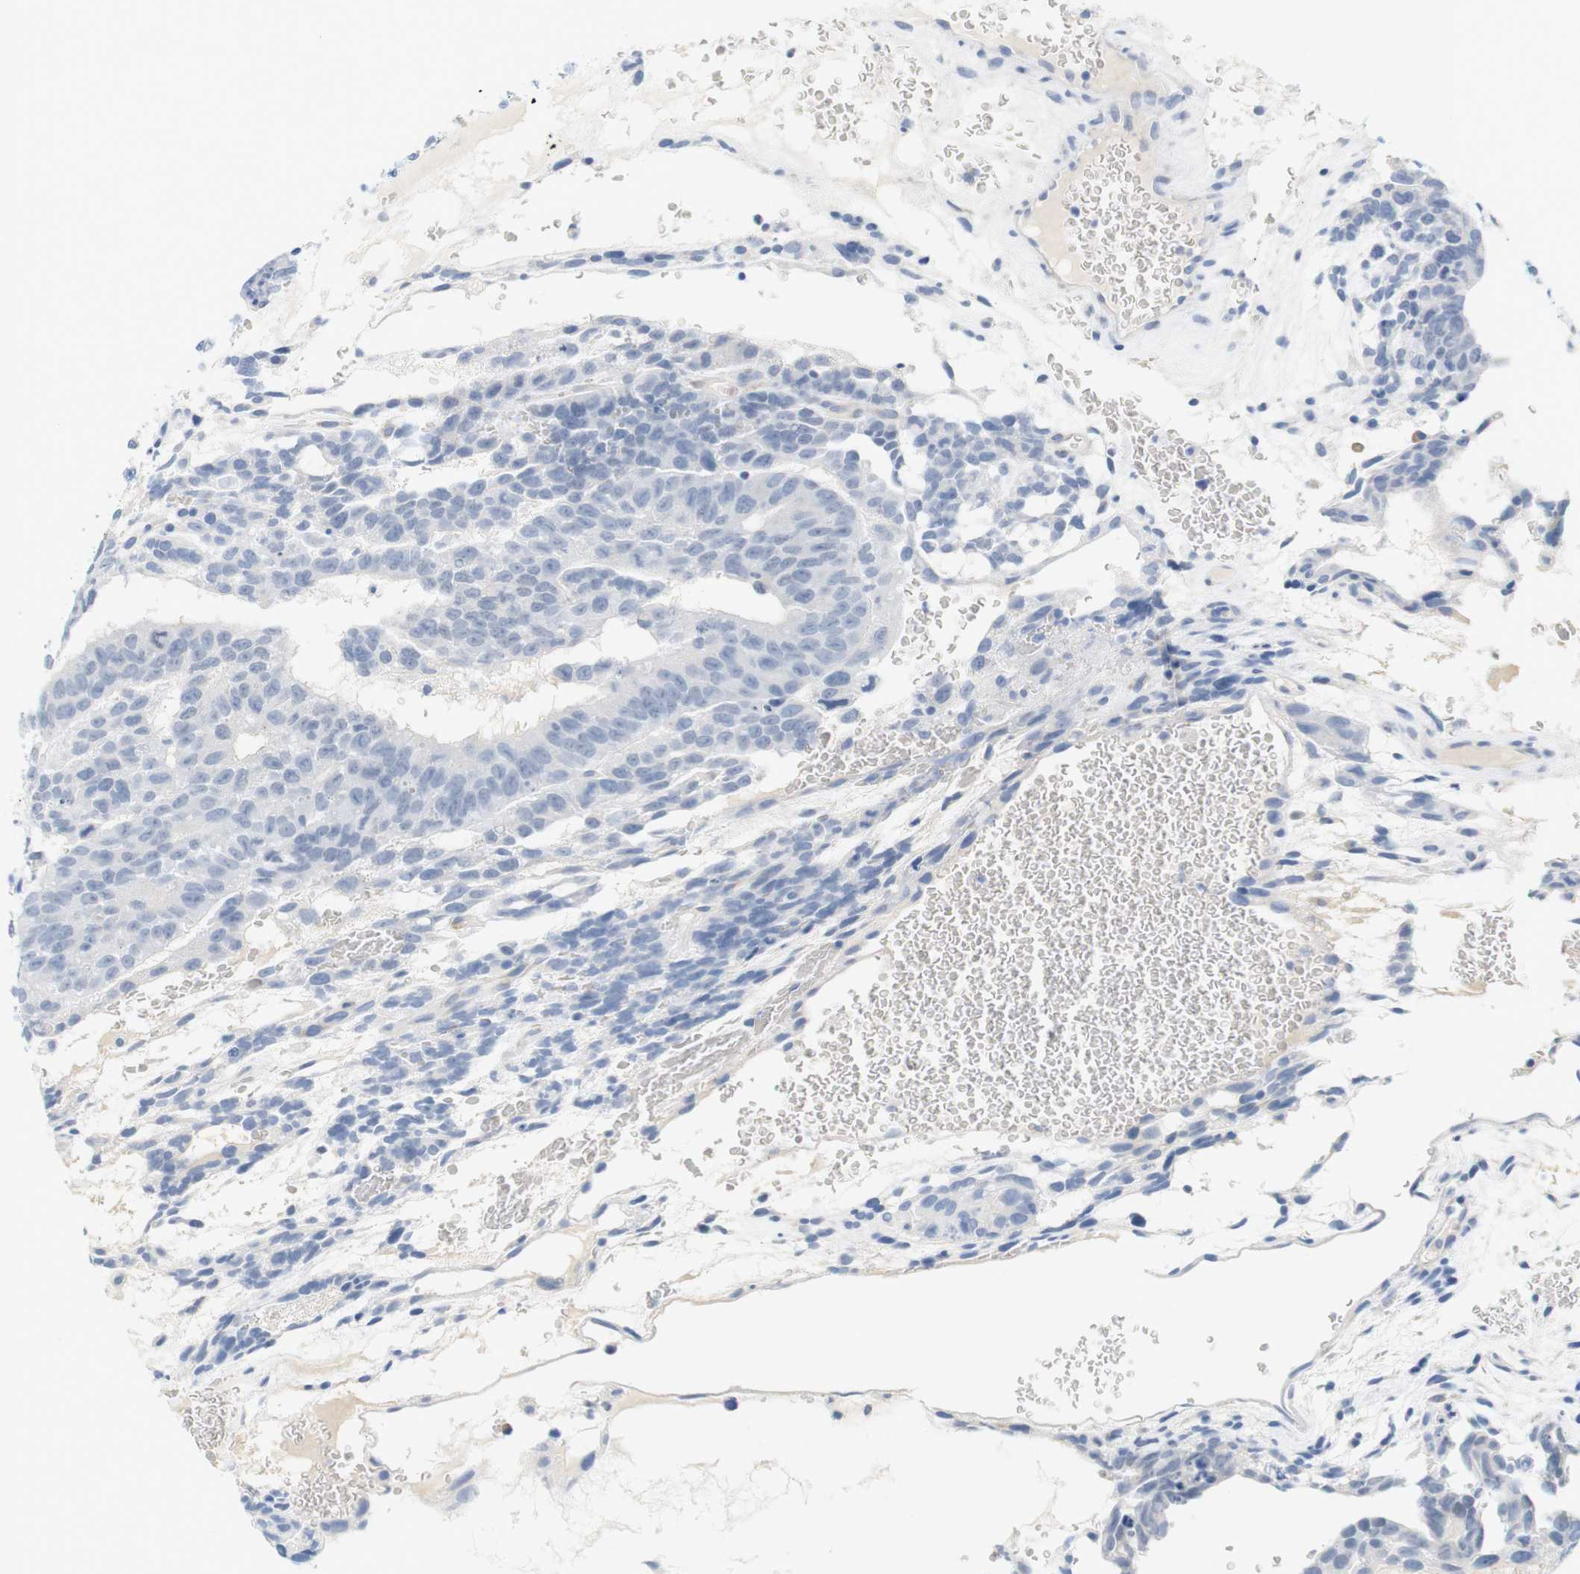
{"staining": {"intensity": "negative", "quantity": "none", "location": "none"}, "tissue": "testis cancer", "cell_type": "Tumor cells", "image_type": "cancer", "snomed": [{"axis": "morphology", "description": "Seminoma, NOS"}, {"axis": "morphology", "description": "Carcinoma, Embryonal, NOS"}, {"axis": "topography", "description": "Testis"}], "caption": "This is an IHC histopathology image of human embryonal carcinoma (testis). There is no expression in tumor cells.", "gene": "RGS9", "patient": {"sex": "male", "age": 52}}